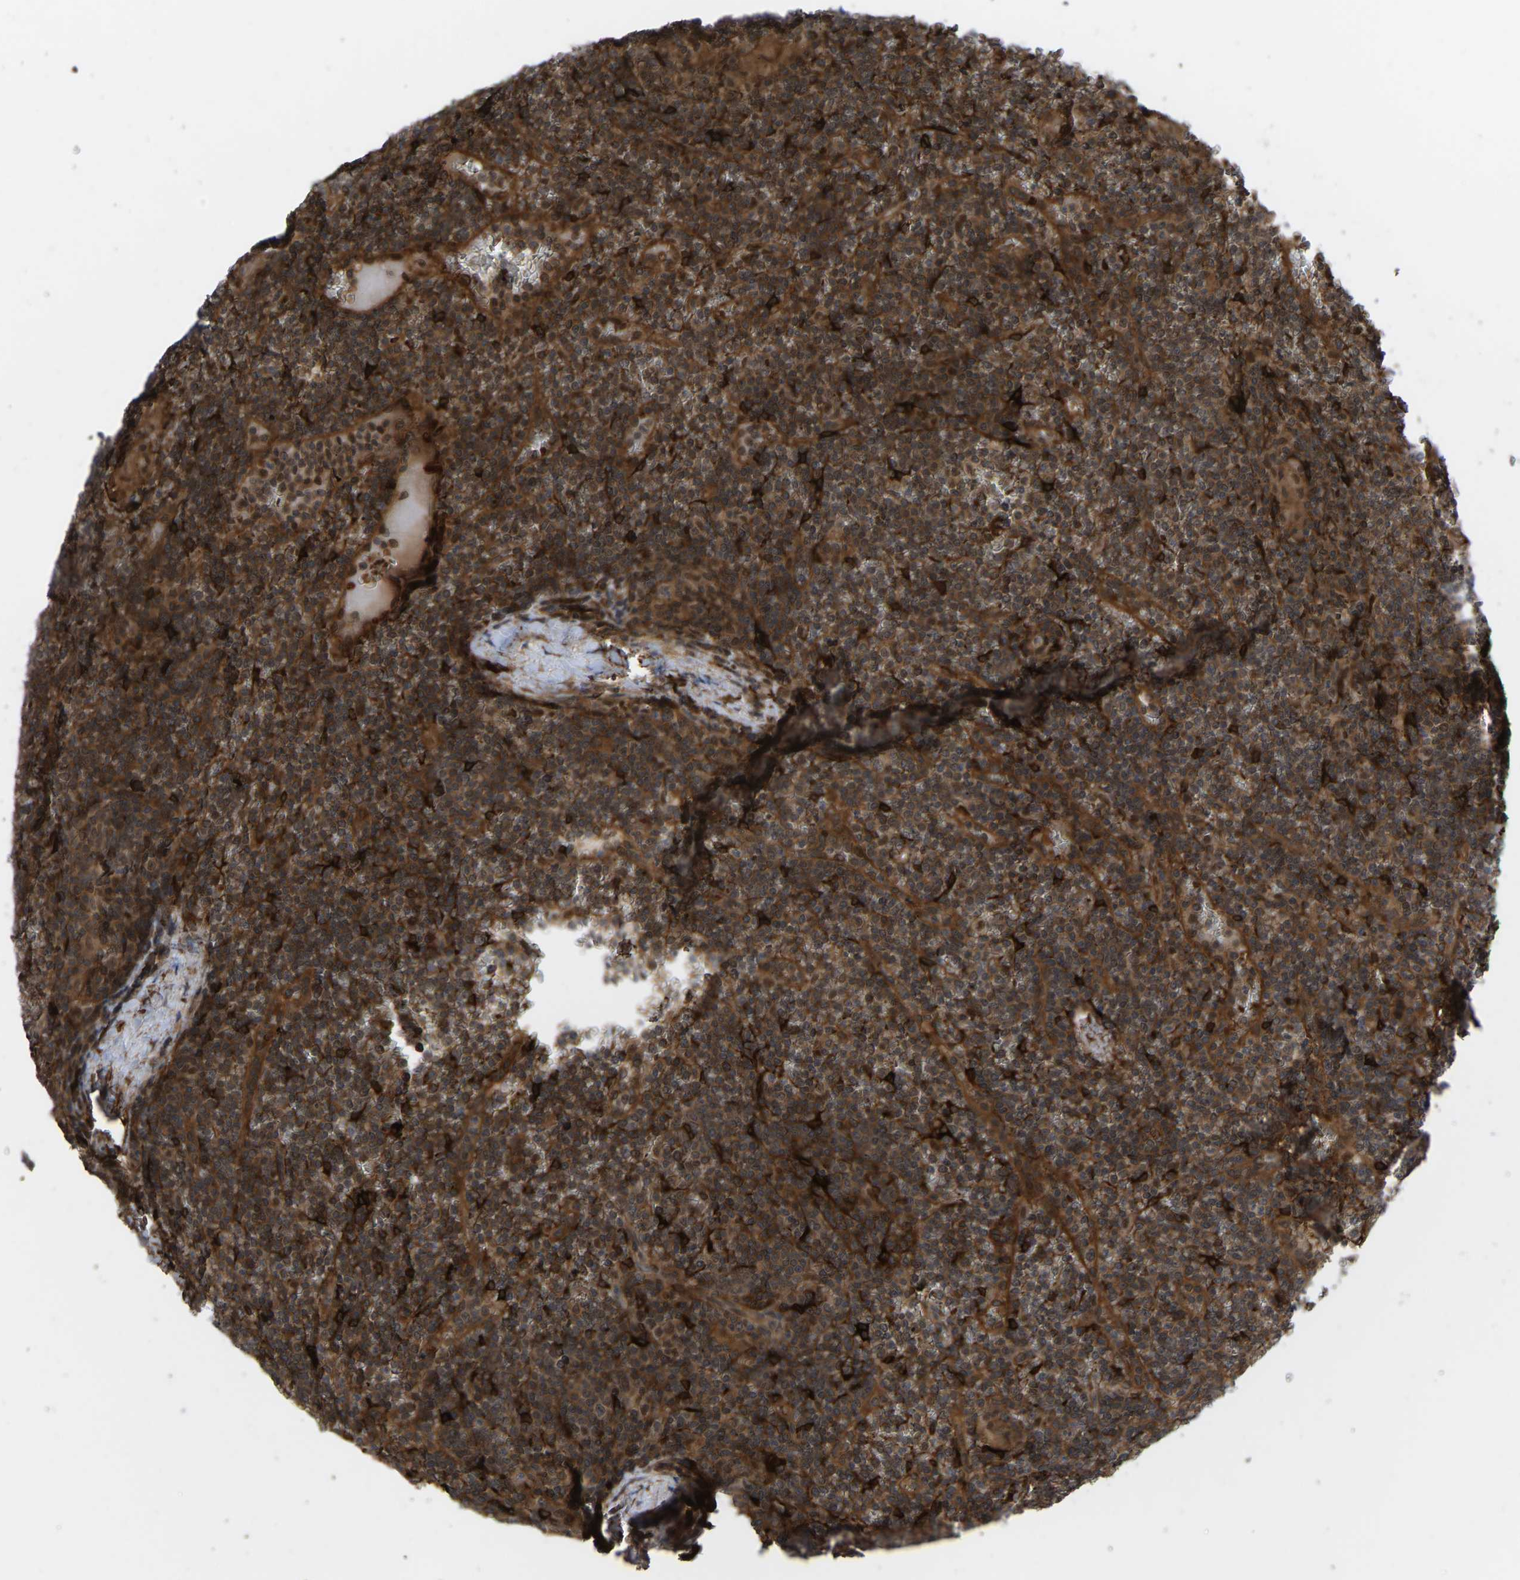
{"staining": {"intensity": "strong", "quantity": ">75%", "location": "cytoplasmic/membranous,nuclear"}, "tissue": "lymphoma", "cell_type": "Tumor cells", "image_type": "cancer", "snomed": [{"axis": "morphology", "description": "Malignant lymphoma, non-Hodgkin's type, Low grade"}, {"axis": "topography", "description": "Spleen"}], "caption": "This is an image of immunohistochemistry staining of lymphoma, which shows strong expression in the cytoplasmic/membranous and nuclear of tumor cells.", "gene": "CYP7B1", "patient": {"sex": "female", "age": 19}}